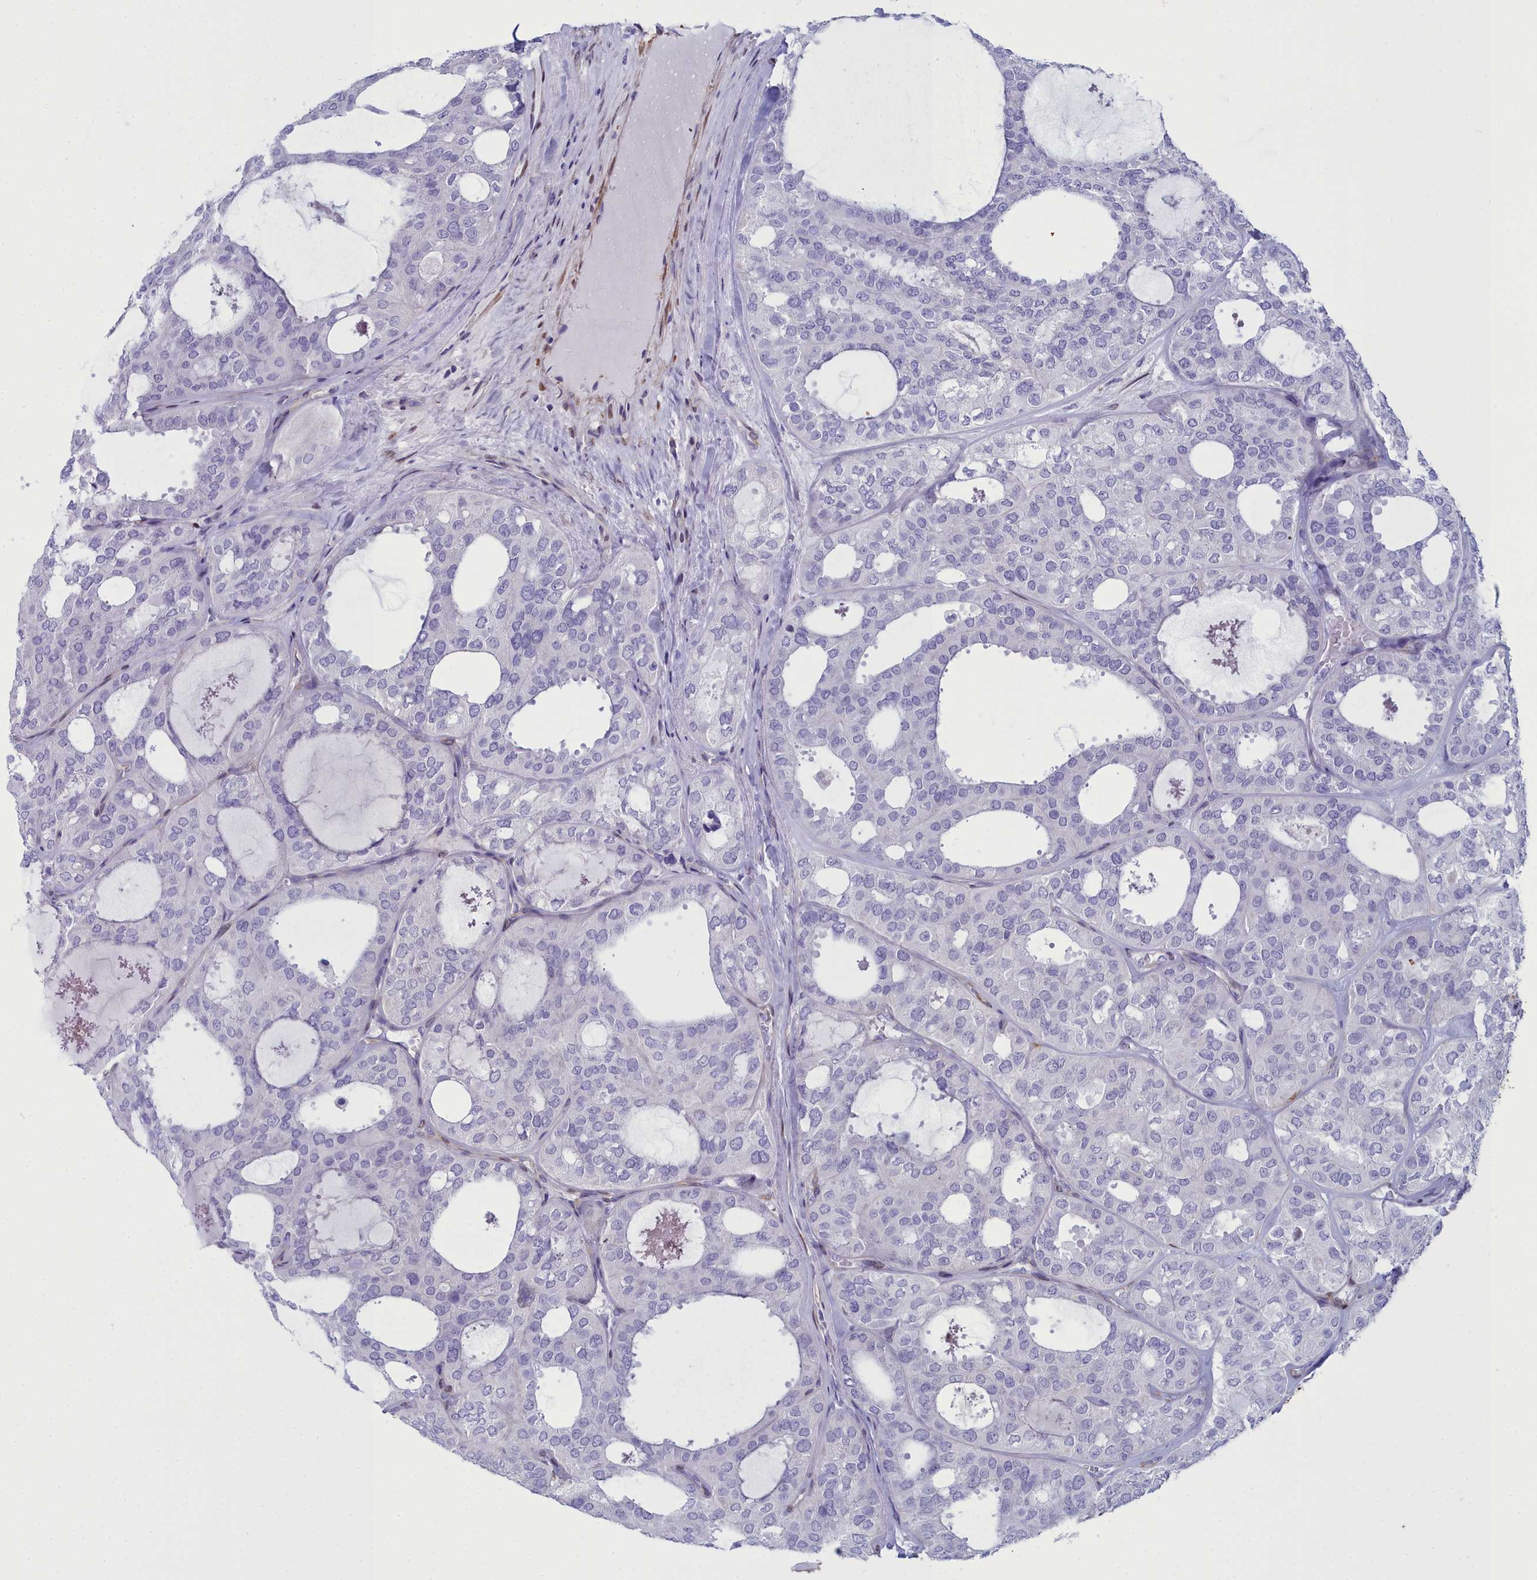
{"staining": {"intensity": "negative", "quantity": "none", "location": "none"}, "tissue": "thyroid cancer", "cell_type": "Tumor cells", "image_type": "cancer", "snomed": [{"axis": "morphology", "description": "Follicular adenoma carcinoma, NOS"}, {"axis": "topography", "description": "Thyroid gland"}], "caption": "This image is of follicular adenoma carcinoma (thyroid) stained with immunohistochemistry (IHC) to label a protein in brown with the nuclei are counter-stained blue. There is no expression in tumor cells.", "gene": "PPP1R14A", "patient": {"sex": "male", "age": 75}}